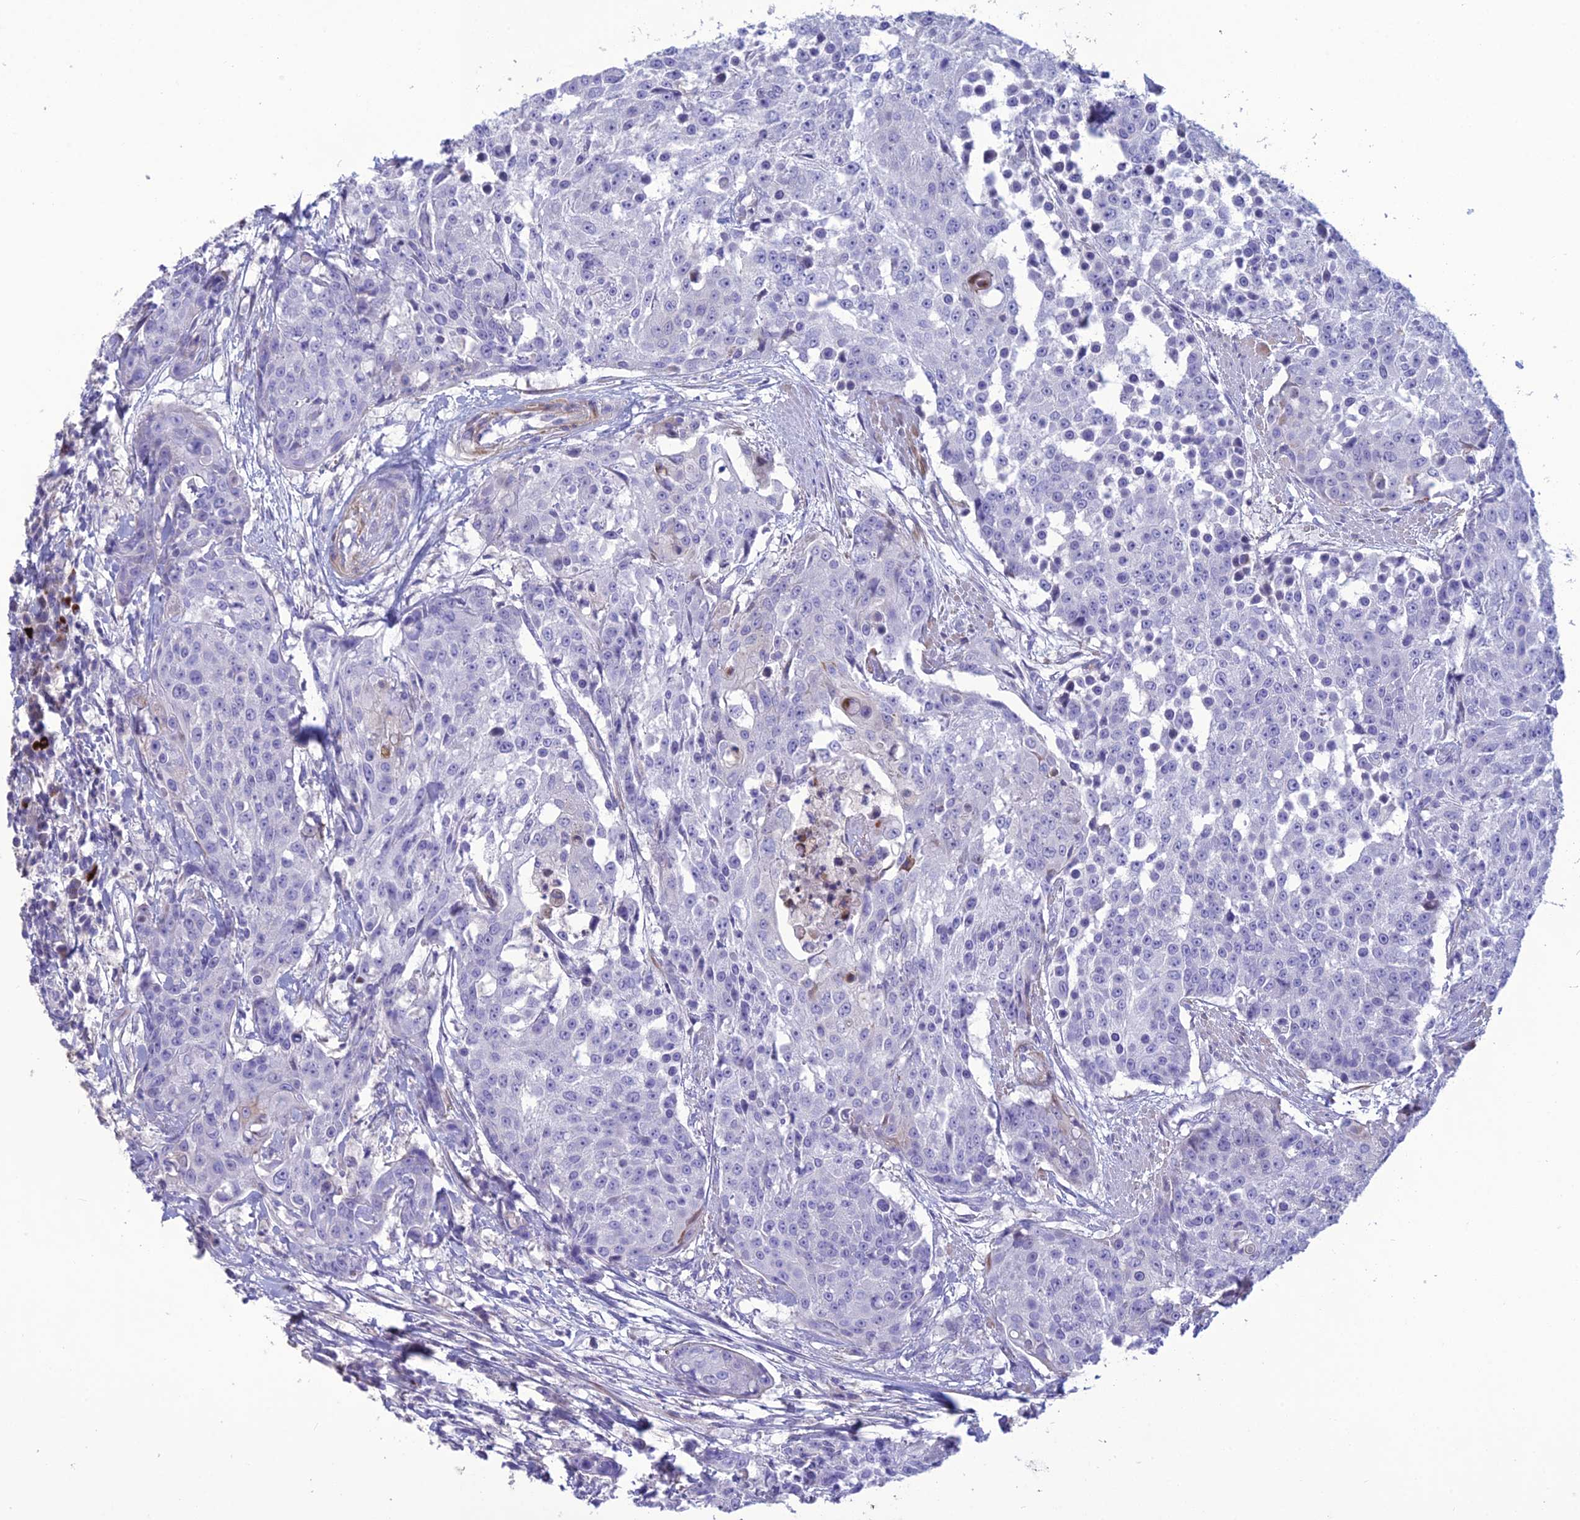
{"staining": {"intensity": "negative", "quantity": "none", "location": "none"}, "tissue": "urothelial cancer", "cell_type": "Tumor cells", "image_type": "cancer", "snomed": [{"axis": "morphology", "description": "Urothelial carcinoma, High grade"}, {"axis": "topography", "description": "Urinary bladder"}], "caption": "Tumor cells show no significant protein staining in urothelial cancer. Nuclei are stained in blue.", "gene": "OR56B1", "patient": {"sex": "female", "age": 63}}